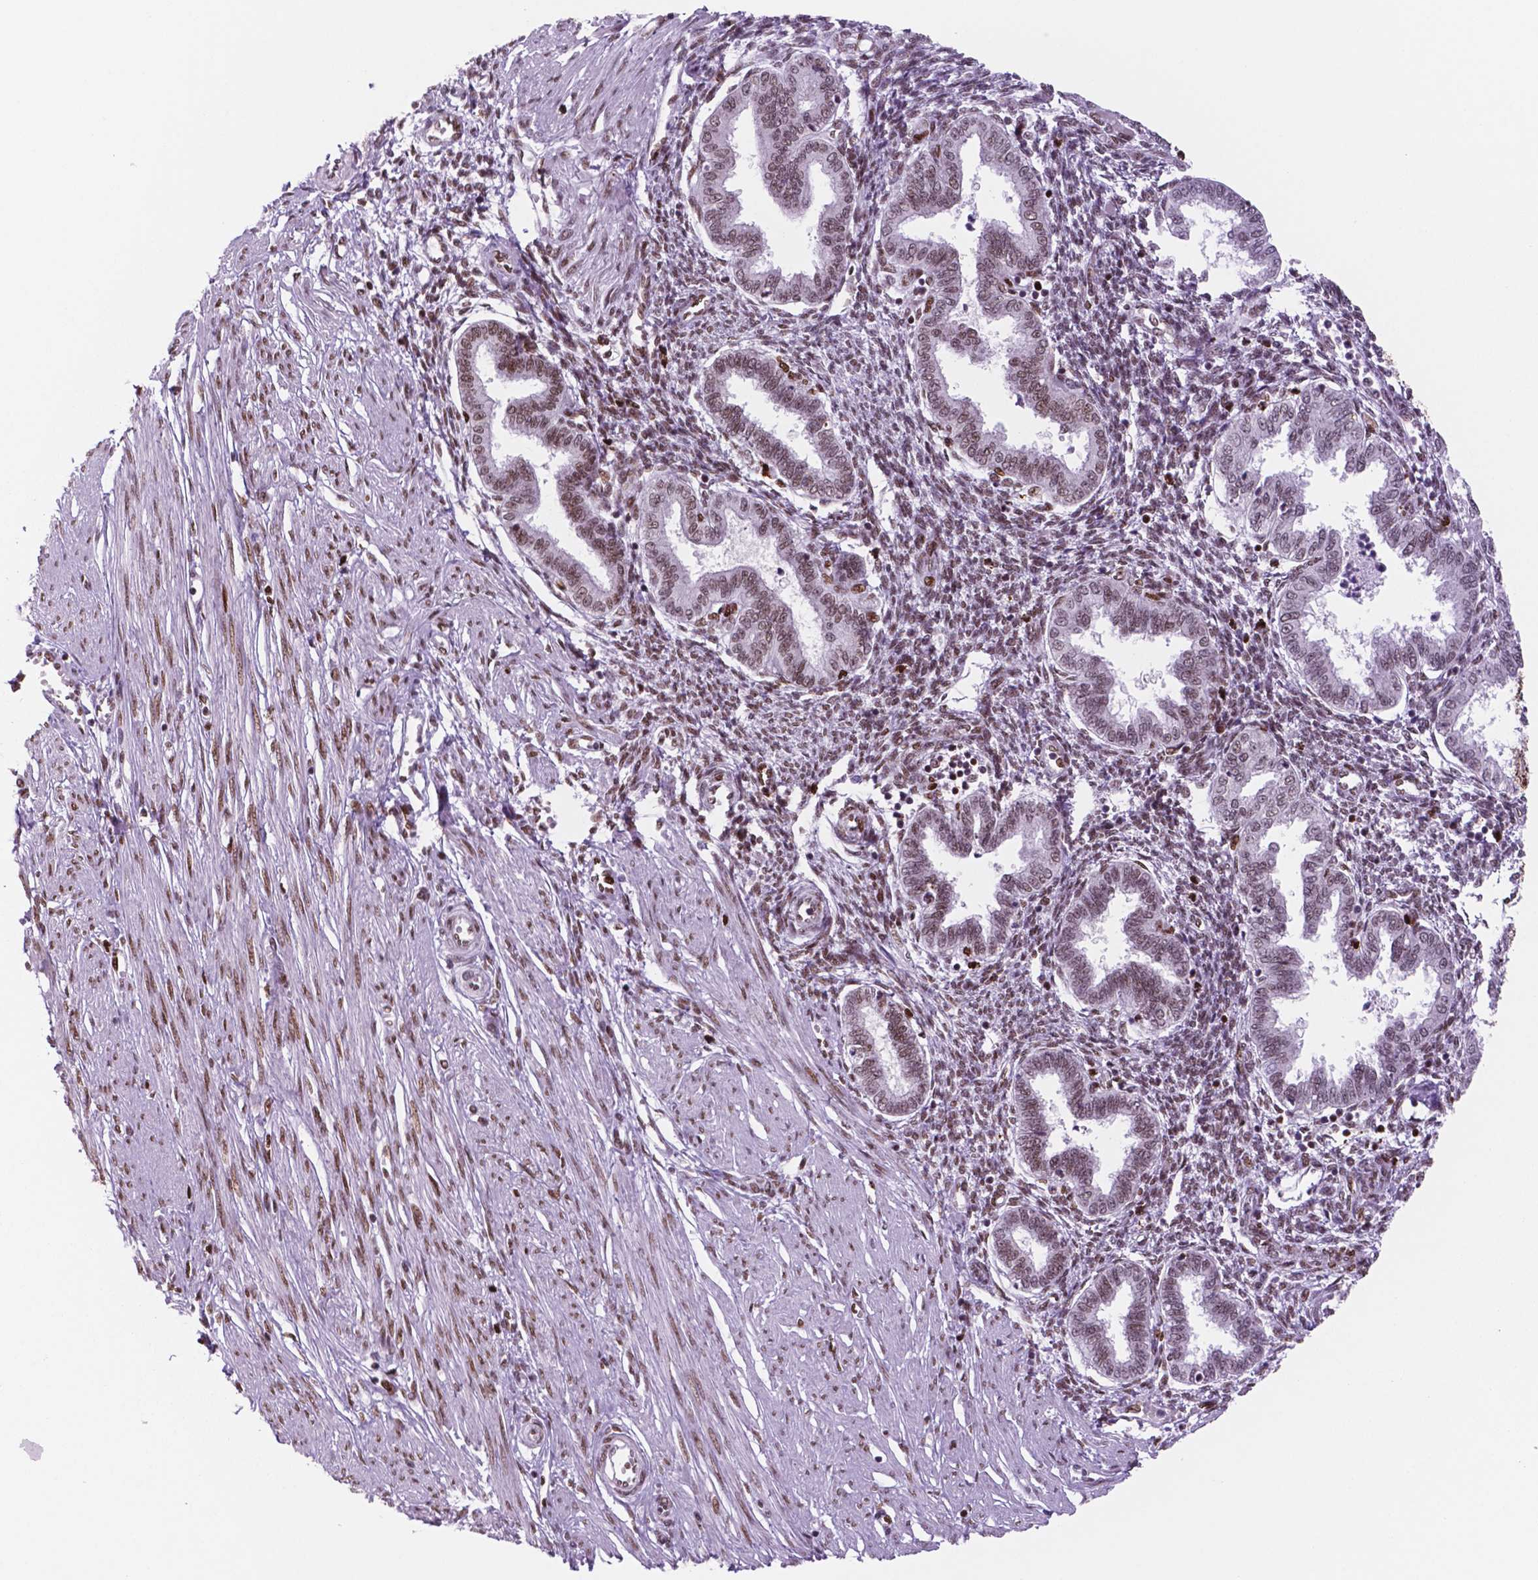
{"staining": {"intensity": "moderate", "quantity": "25%-75%", "location": "nuclear"}, "tissue": "endometrium", "cell_type": "Cells in endometrial stroma", "image_type": "normal", "snomed": [{"axis": "morphology", "description": "Normal tissue, NOS"}, {"axis": "topography", "description": "Endometrium"}], "caption": "Human endometrium stained with a brown dye demonstrates moderate nuclear positive staining in about 25%-75% of cells in endometrial stroma.", "gene": "MSH6", "patient": {"sex": "female", "age": 33}}